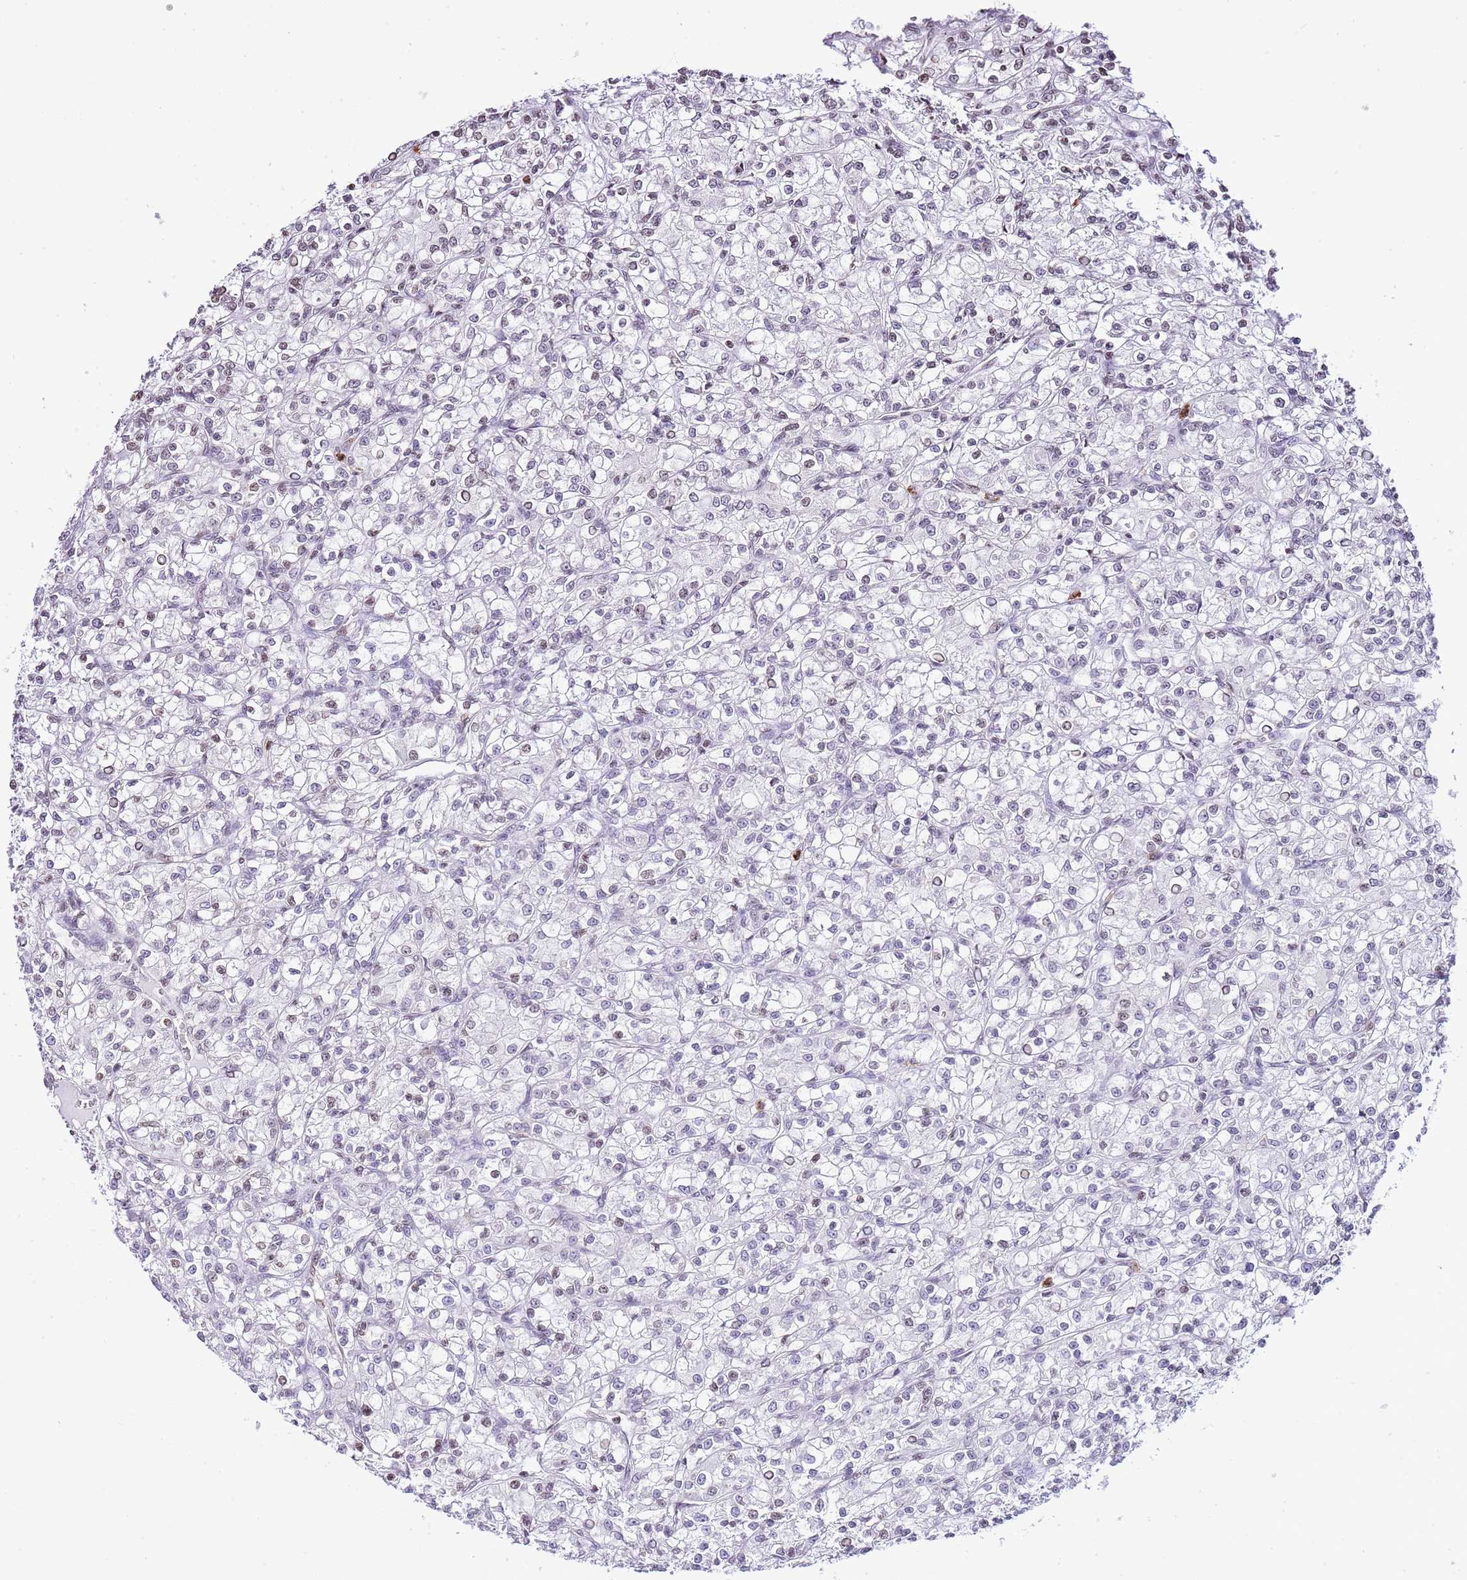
{"staining": {"intensity": "weak", "quantity": "<25%", "location": "nuclear"}, "tissue": "renal cancer", "cell_type": "Tumor cells", "image_type": "cancer", "snomed": [{"axis": "morphology", "description": "Adenocarcinoma, NOS"}, {"axis": "topography", "description": "Kidney"}], "caption": "DAB (3,3'-diaminobenzidine) immunohistochemical staining of human renal cancer displays no significant expression in tumor cells. (DAB (3,3'-diaminobenzidine) immunohistochemistry visualized using brightfield microscopy, high magnification).", "gene": "PRR15", "patient": {"sex": "female", "age": 59}}